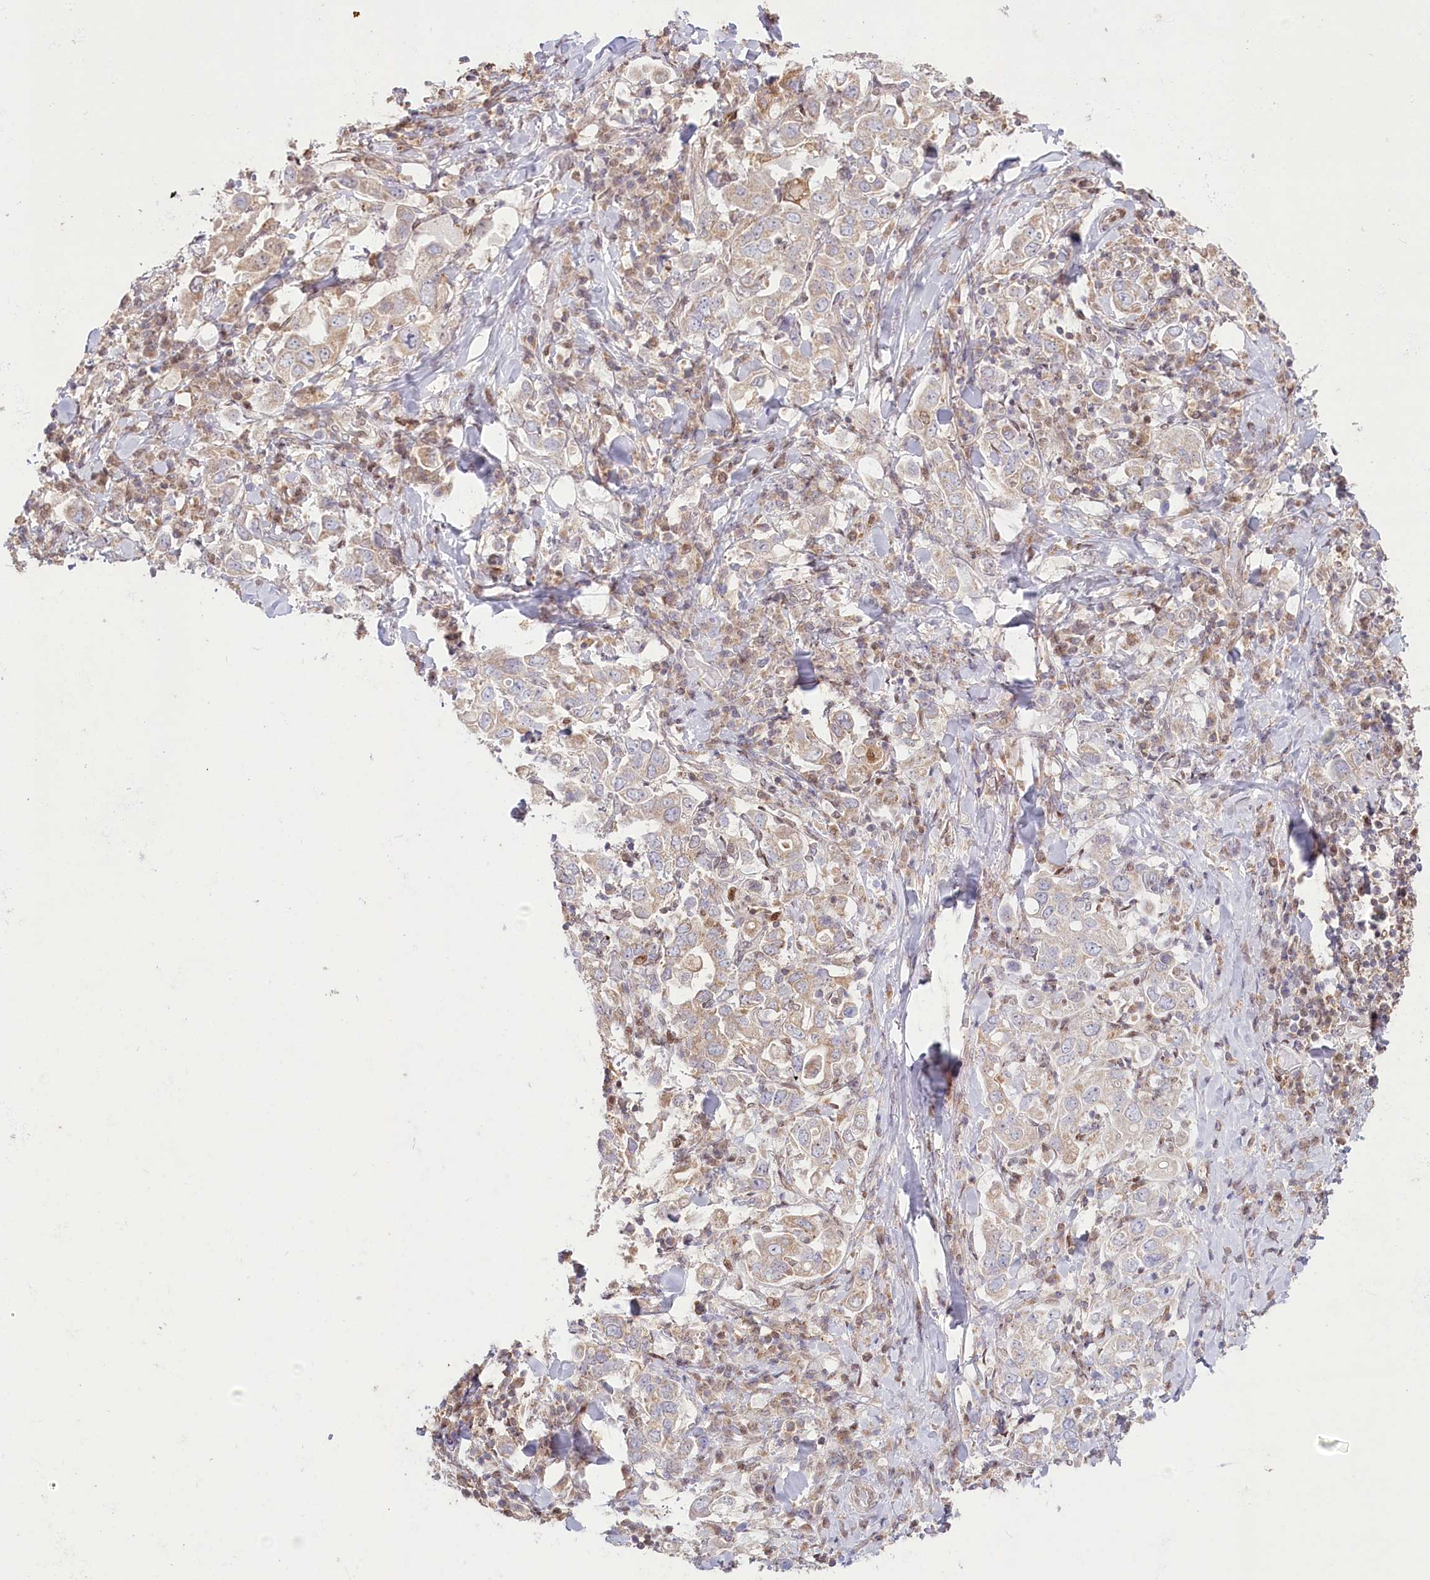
{"staining": {"intensity": "weak", "quantity": "25%-75%", "location": "cytoplasmic/membranous"}, "tissue": "stomach cancer", "cell_type": "Tumor cells", "image_type": "cancer", "snomed": [{"axis": "morphology", "description": "Adenocarcinoma, NOS"}, {"axis": "topography", "description": "Stomach, upper"}], "caption": "Immunohistochemical staining of adenocarcinoma (stomach) shows low levels of weak cytoplasmic/membranous positivity in approximately 25%-75% of tumor cells. Immunohistochemistry (ihc) stains the protein in brown and the nuclei are stained blue.", "gene": "PYURF", "patient": {"sex": "male", "age": 62}}